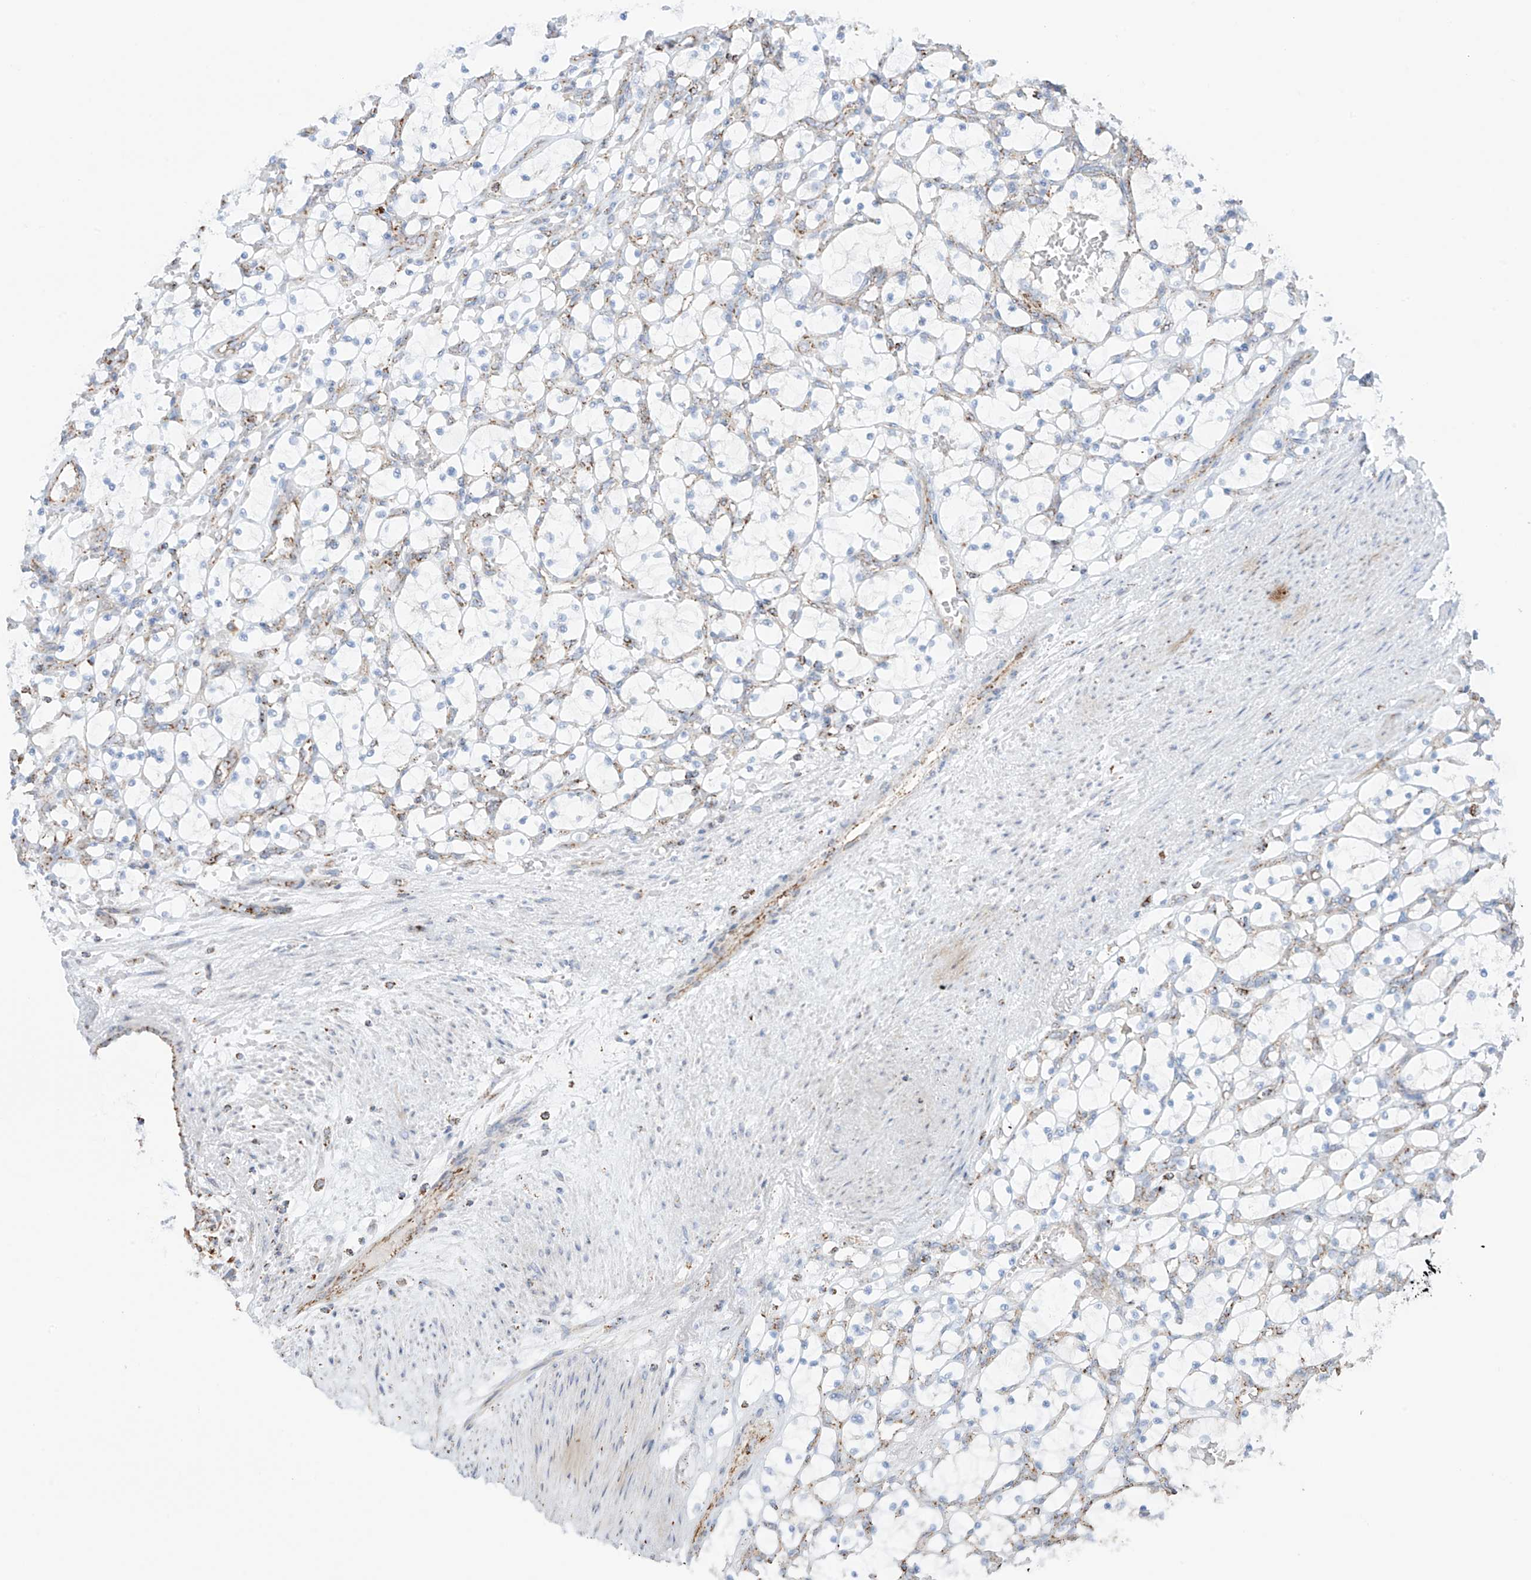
{"staining": {"intensity": "negative", "quantity": "none", "location": "none"}, "tissue": "renal cancer", "cell_type": "Tumor cells", "image_type": "cancer", "snomed": [{"axis": "morphology", "description": "Adenocarcinoma, NOS"}, {"axis": "topography", "description": "Kidney"}], "caption": "This is an IHC image of renal cancer (adenocarcinoma). There is no staining in tumor cells.", "gene": "XKR3", "patient": {"sex": "female", "age": 69}}